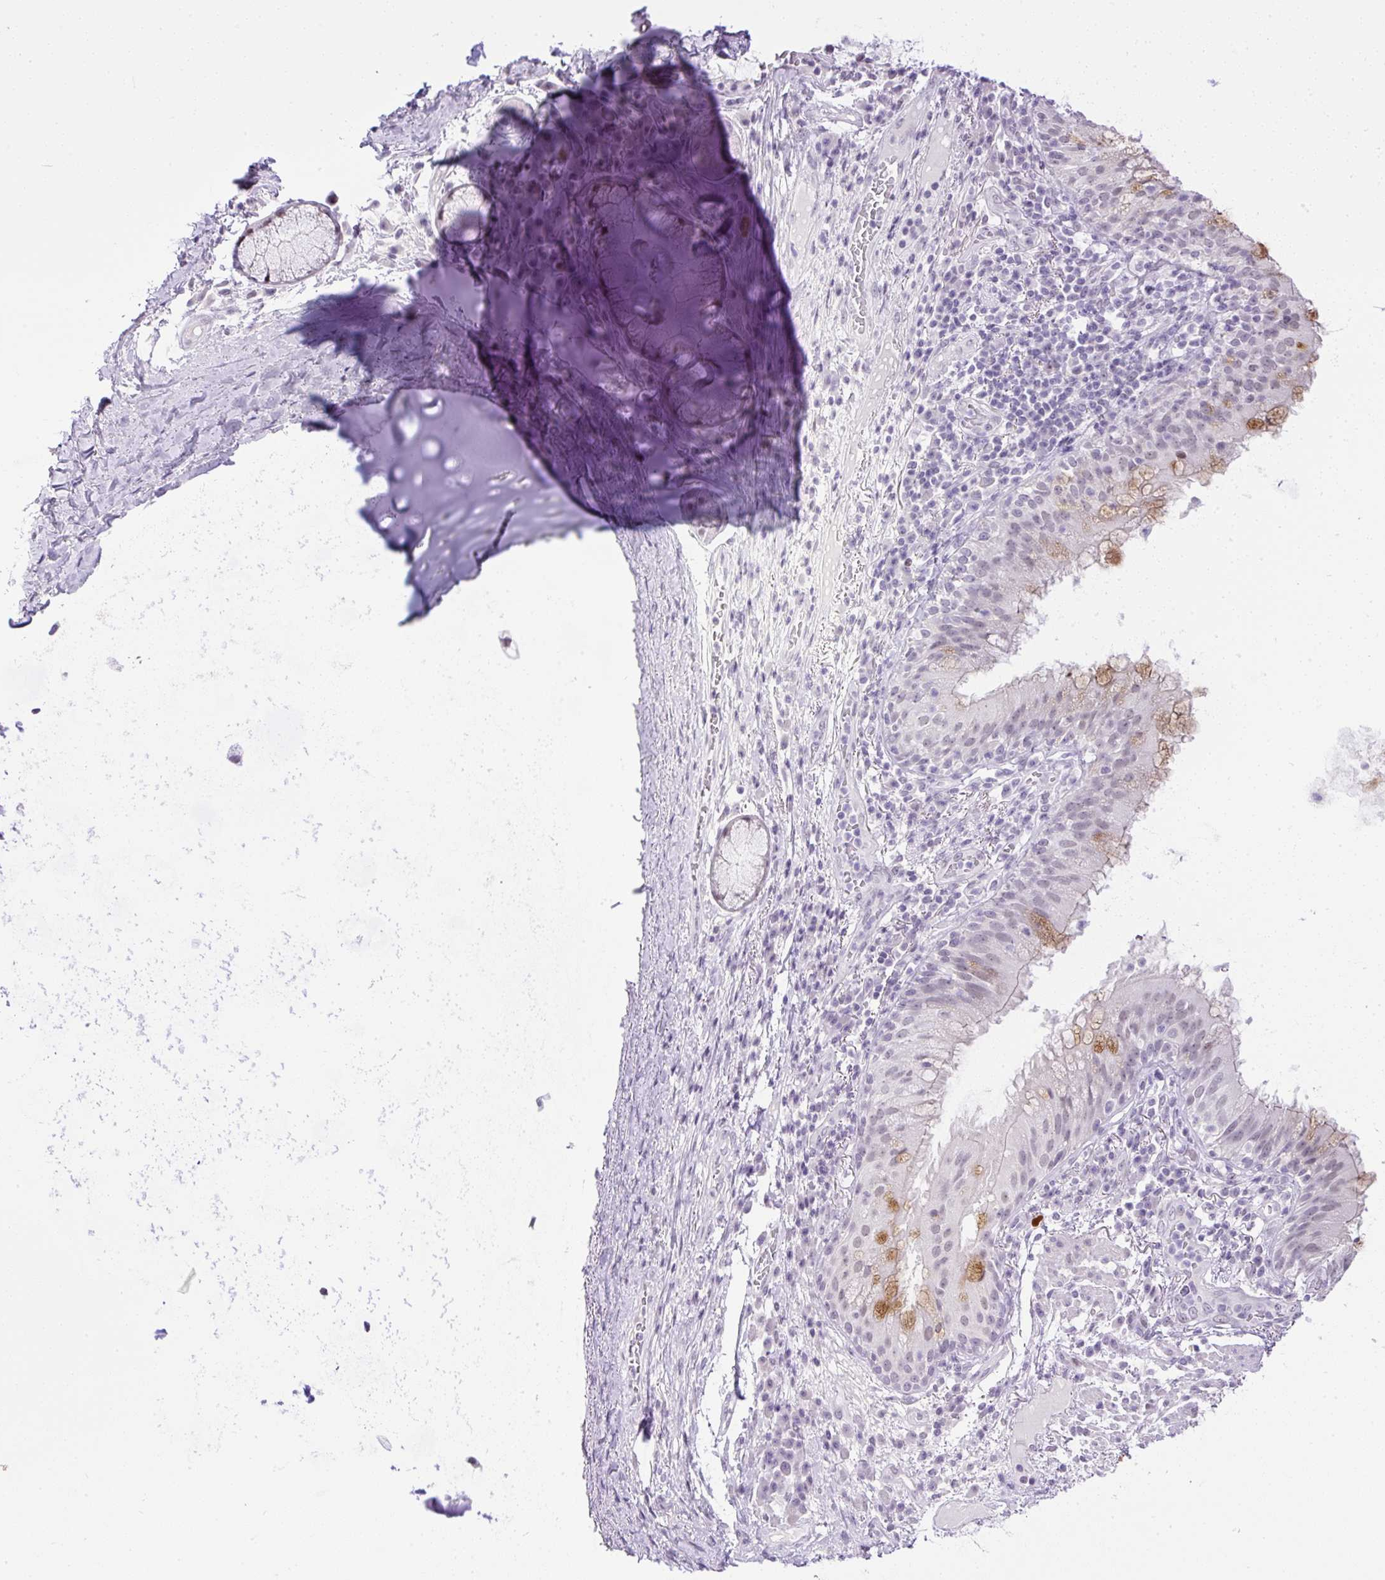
{"staining": {"intensity": "strong", "quantity": "<25%", "location": "cytoplasmic/membranous"}, "tissue": "bronchus", "cell_type": "Respiratory epithelial cells", "image_type": "normal", "snomed": [{"axis": "morphology", "description": "Normal tissue, NOS"}, {"axis": "topography", "description": "Cartilage tissue"}, {"axis": "topography", "description": "Bronchus"}], "caption": "The immunohistochemical stain highlights strong cytoplasmic/membranous staining in respiratory epithelial cells of unremarkable bronchus. (DAB (3,3'-diaminobenzidine) IHC, brown staining for protein, blue staining for nuclei).", "gene": "WNT10B", "patient": {"sex": "male", "age": 56}}